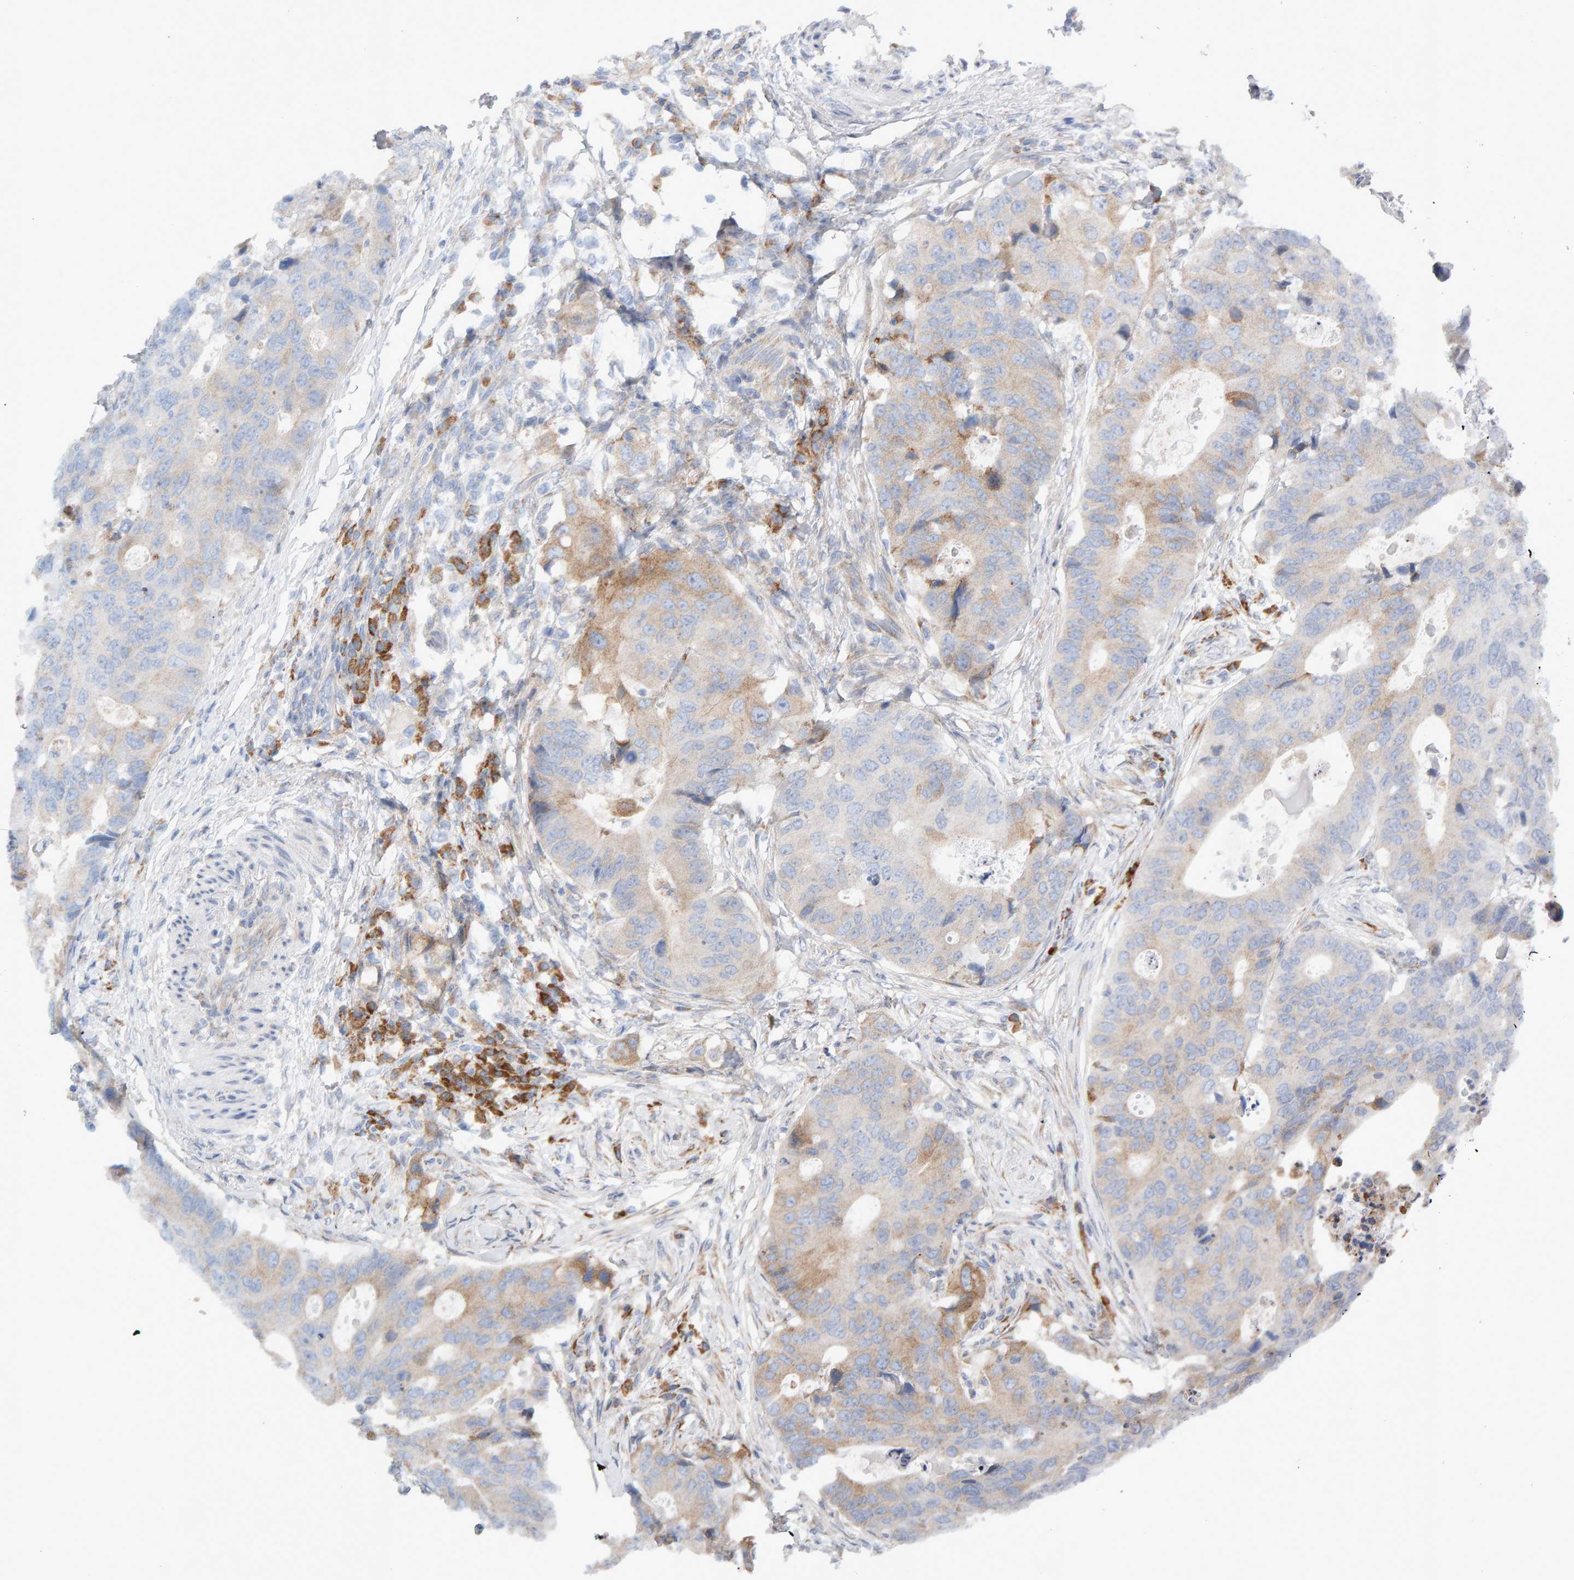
{"staining": {"intensity": "weak", "quantity": "25%-75%", "location": "cytoplasmic/membranous"}, "tissue": "colorectal cancer", "cell_type": "Tumor cells", "image_type": "cancer", "snomed": [{"axis": "morphology", "description": "Adenocarcinoma, NOS"}, {"axis": "topography", "description": "Colon"}], "caption": "There is low levels of weak cytoplasmic/membranous positivity in tumor cells of colorectal cancer, as demonstrated by immunohistochemical staining (brown color).", "gene": "ENGASE", "patient": {"sex": "male", "age": 71}}